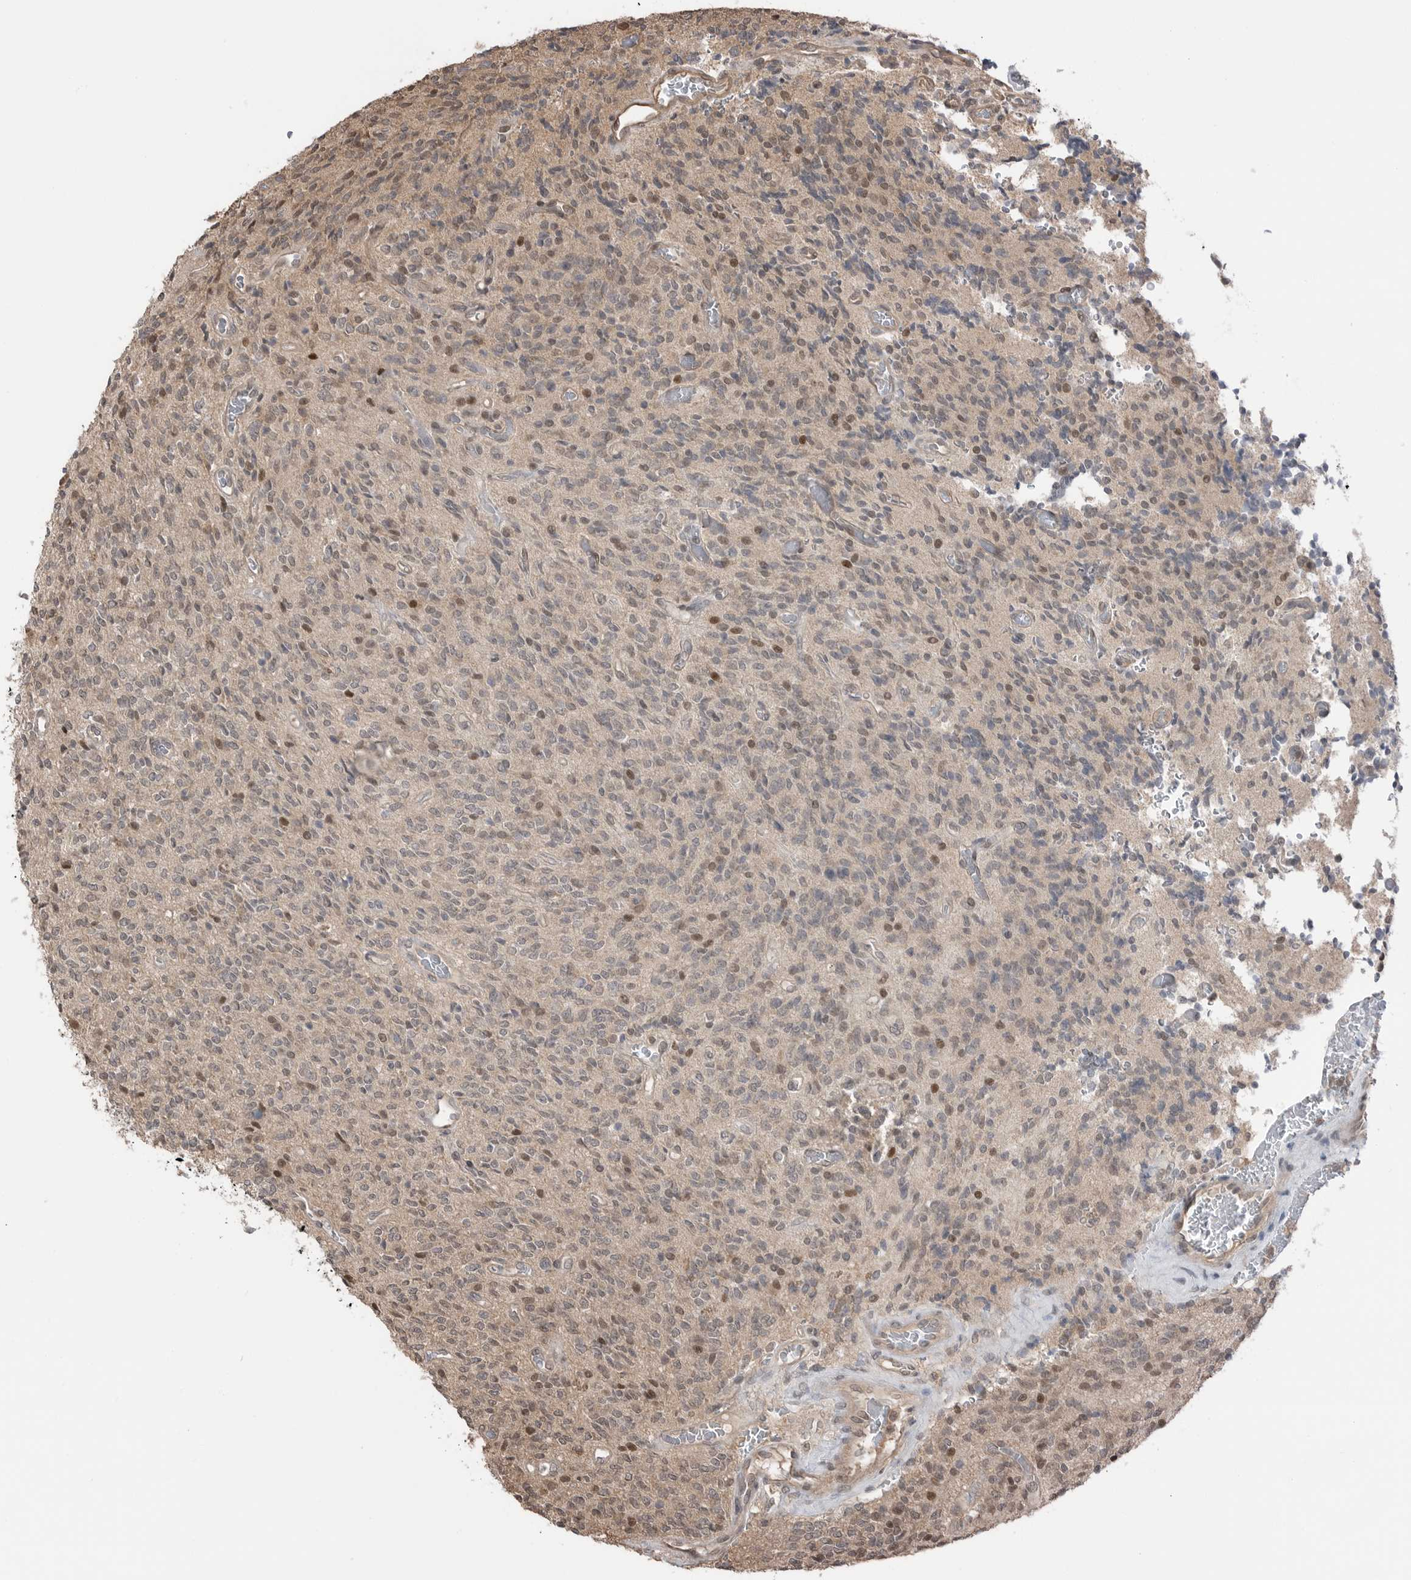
{"staining": {"intensity": "moderate", "quantity": "<25%", "location": "nuclear"}, "tissue": "glioma", "cell_type": "Tumor cells", "image_type": "cancer", "snomed": [{"axis": "morphology", "description": "Glioma, malignant, High grade"}, {"axis": "topography", "description": "Brain"}], "caption": "The image shows immunohistochemical staining of glioma. There is moderate nuclear expression is appreciated in about <25% of tumor cells.", "gene": "PEAK1", "patient": {"sex": "male", "age": 34}}